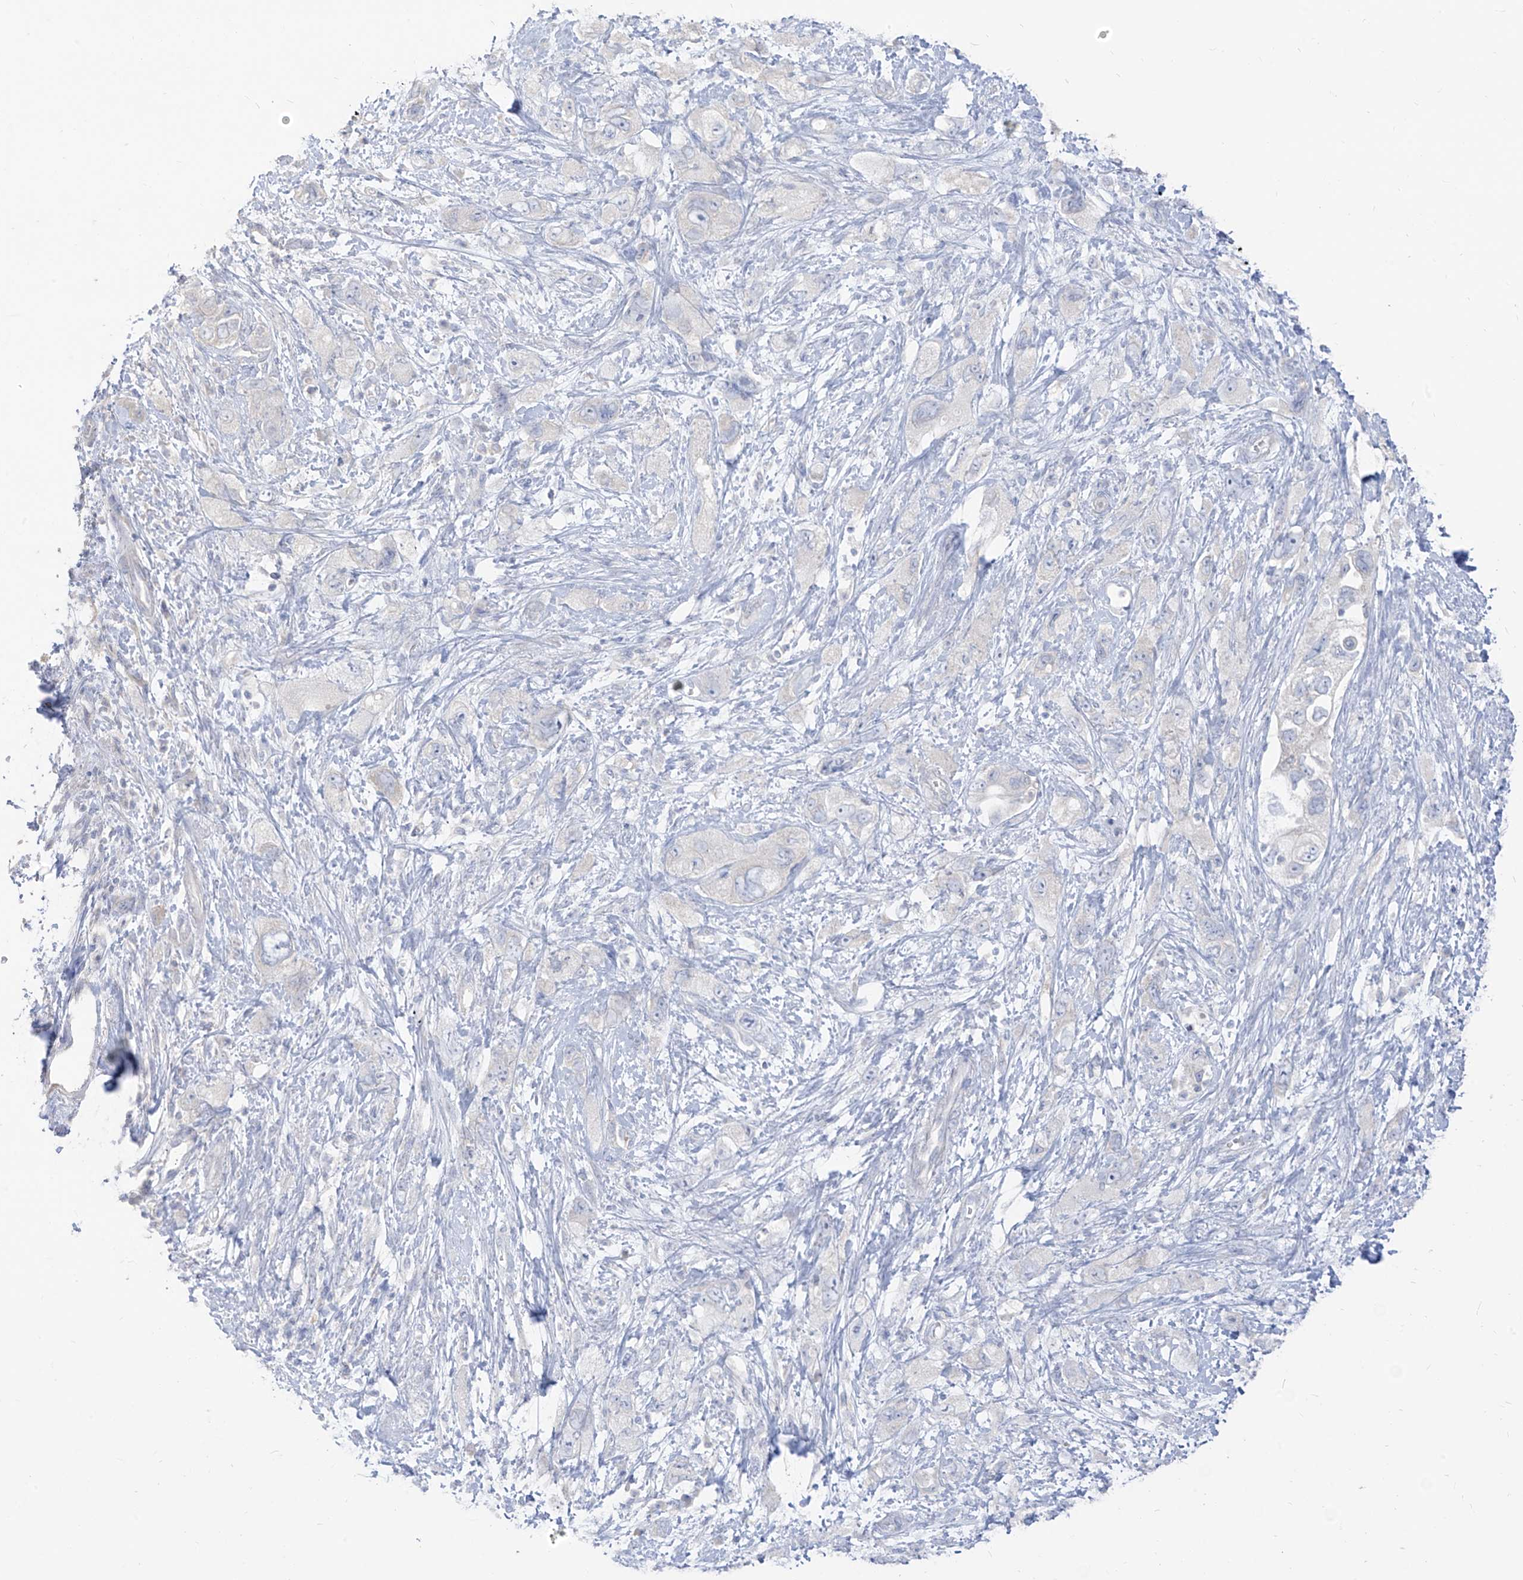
{"staining": {"intensity": "negative", "quantity": "none", "location": "none"}, "tissue": "pancreatic cancer", "cell_type": "Tumor cells", "image_type": "cancer", "snomed": [{"axis": "morphology", "description": "Adenocarcinoma, NOS"}, {"axis": "topography", "description": "Pancreas"}], "caption": "Immunohistochemistry (IHC) micrograph of pancreatic cancer (adenocarcinoma) stained for a protein (brown), which exhibits no staining in tumor cells.", "gene": "ARHGEF40", "patient": {"sex": "female", "age": 73}}